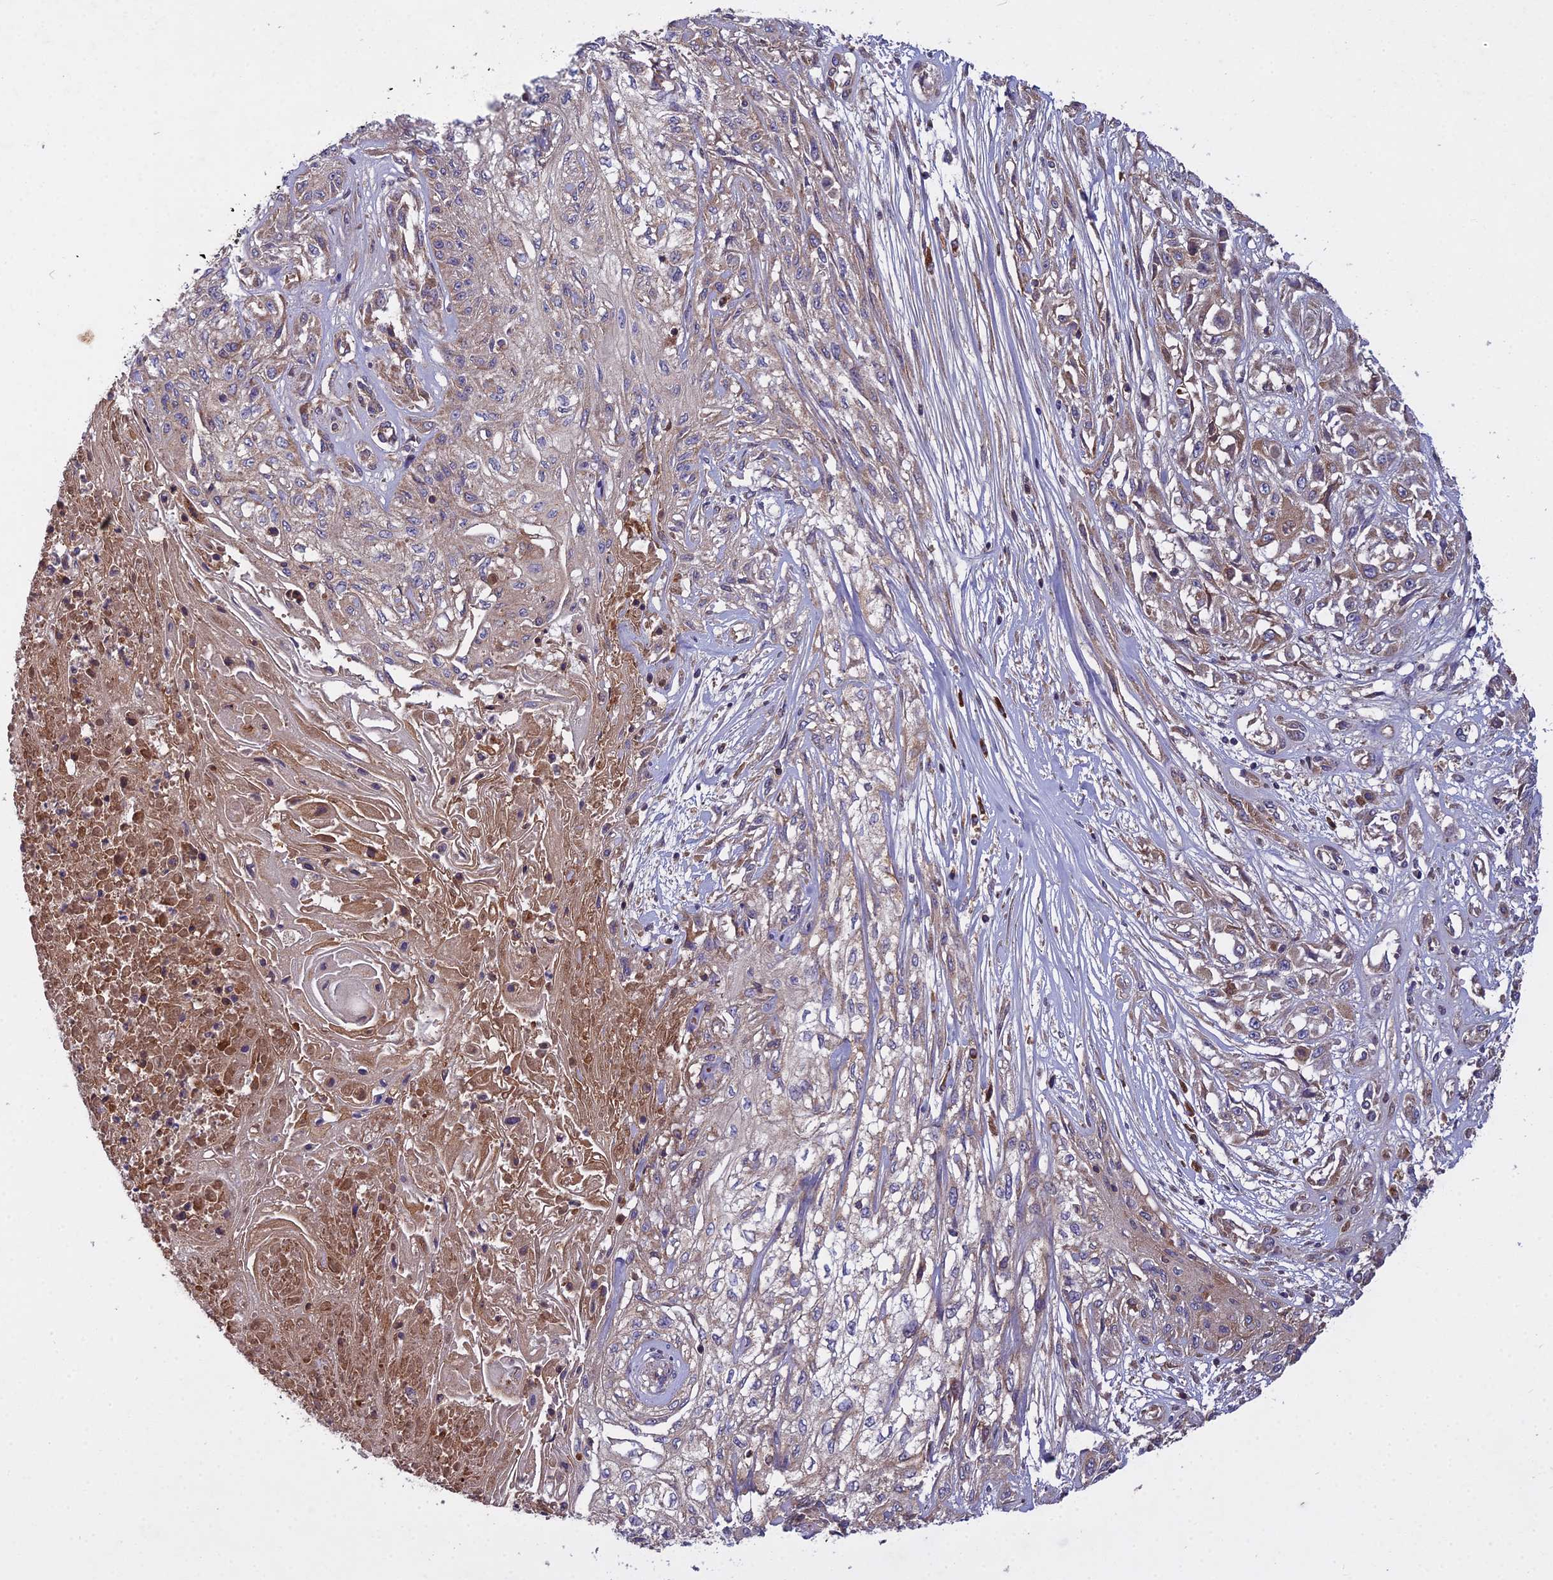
{"staining": {"intensity": "weak", "quantity": "<25%", "location": "cytoplasmic/membranous"}, "tissue": "skin cancer", "cell_type": "Tumor cells", "image_type": "cancer", "snomed": [{"axis": "morphology", "description": "Squamous cell carcinoma, NOS"}, {"axis": "morphology", "description": "Squamous cell carcinoma, metastatic, NOS"}, {"axis": "topography", "description": "Skin"}, {"axis": "topography", "description": "Lymph node"}], "caption": "Immunohistochemical staining of metastatic squamous cell carcinoma (skin) exhibits no significant positivity in tumor cells. (Brightfield microscopy of DAB IHC at high magnification).", "gene": "CCDC167", "patient": {"sex": "male", "age": 75}}